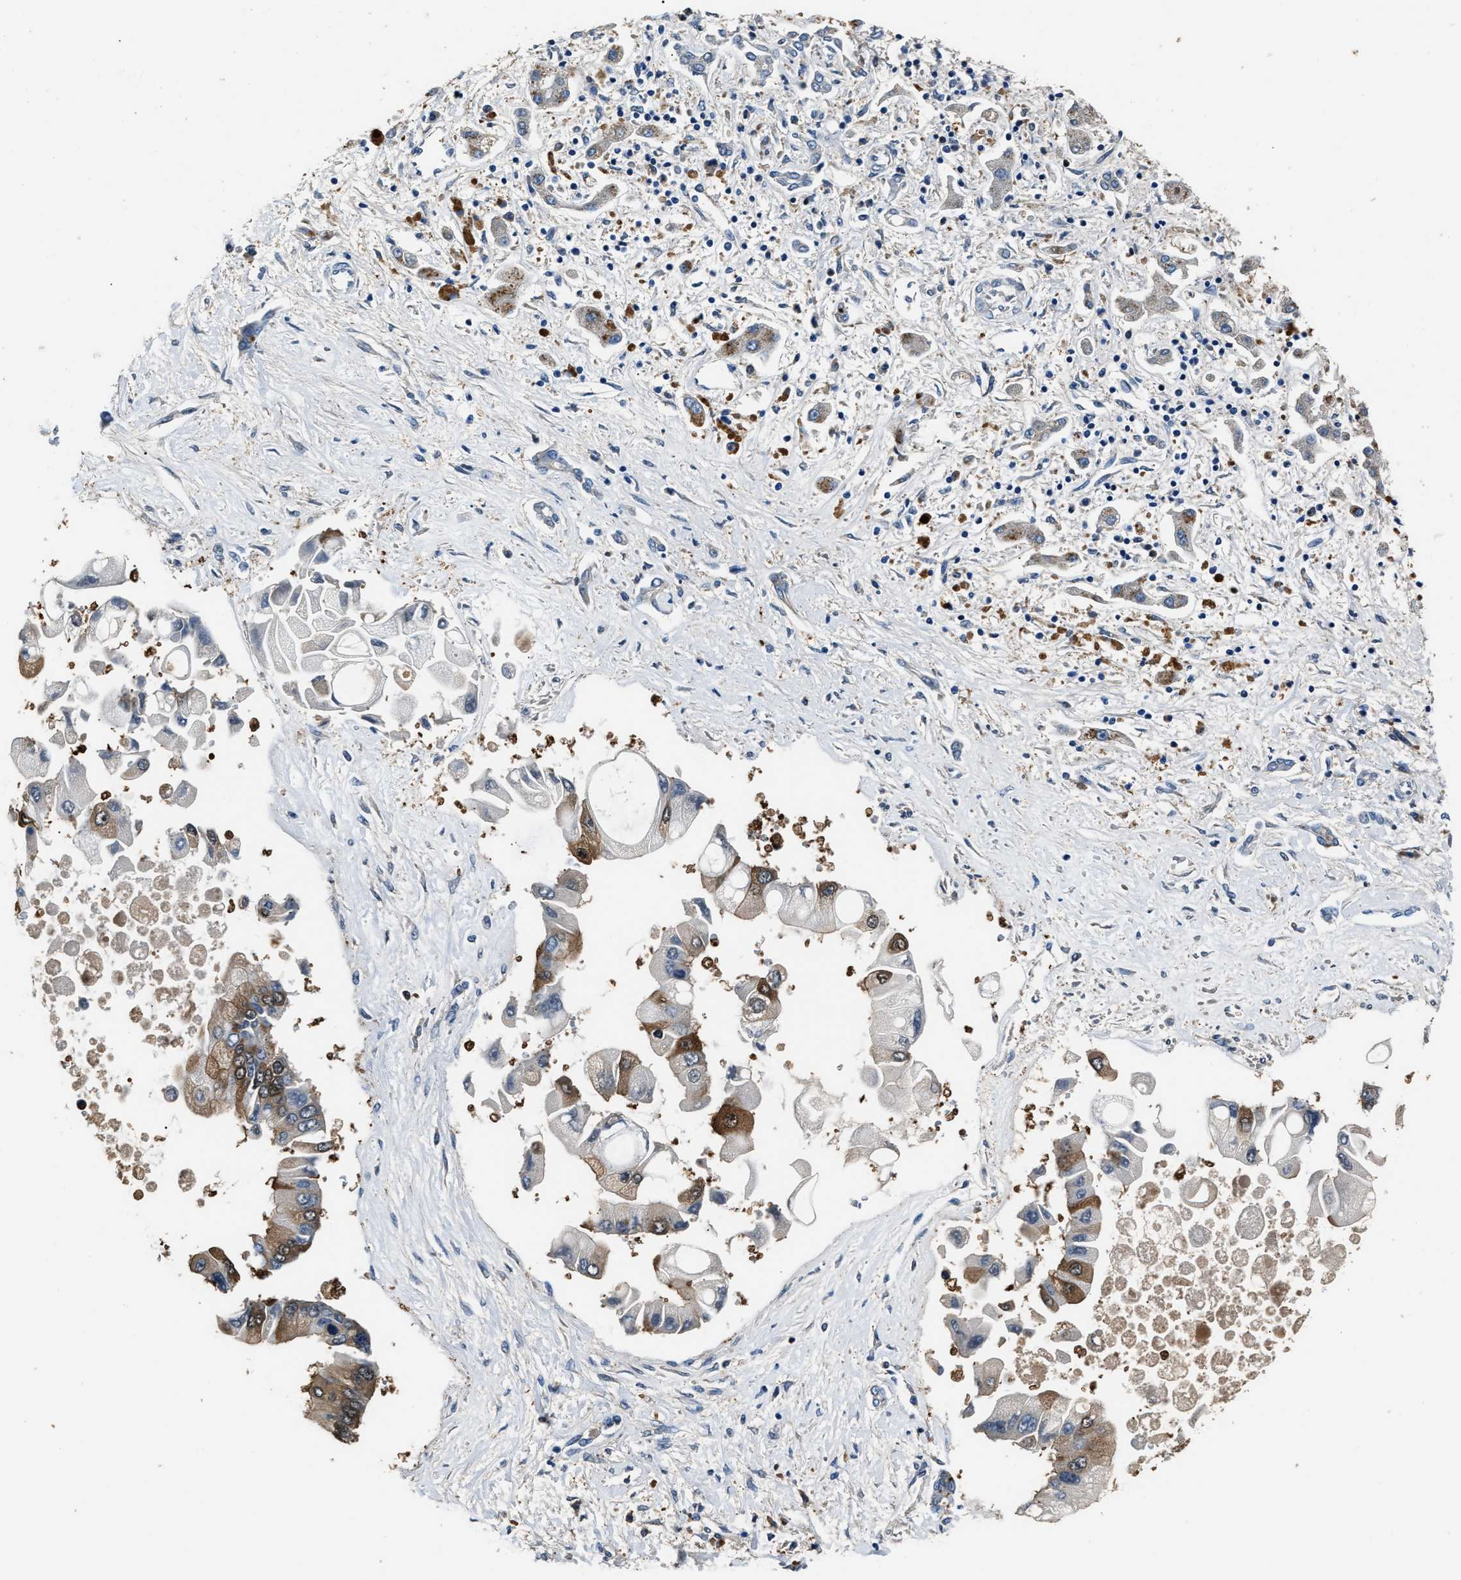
{"staining": {"intensity": "moderate", "quantity": "25%-75%", "location": "cytoplasmic/membranous"}, "tissue": "liver cancer", "cell_type": "Tumor cells", "image_type": "cancer", "snomed": [{"axis": "morphology", "description": "Cholangiocarcinoma"}, {"axis": "topography", "description": "Liver"}], "caption": "An image of human liver cancer (cholangiocarcinoma) stained for a protein demonstrates moderate cytoplasmic/membranous brown staining in tumor cells.", "gene": "GSTP1", "patient": {"sex": "male", "age": 50}}